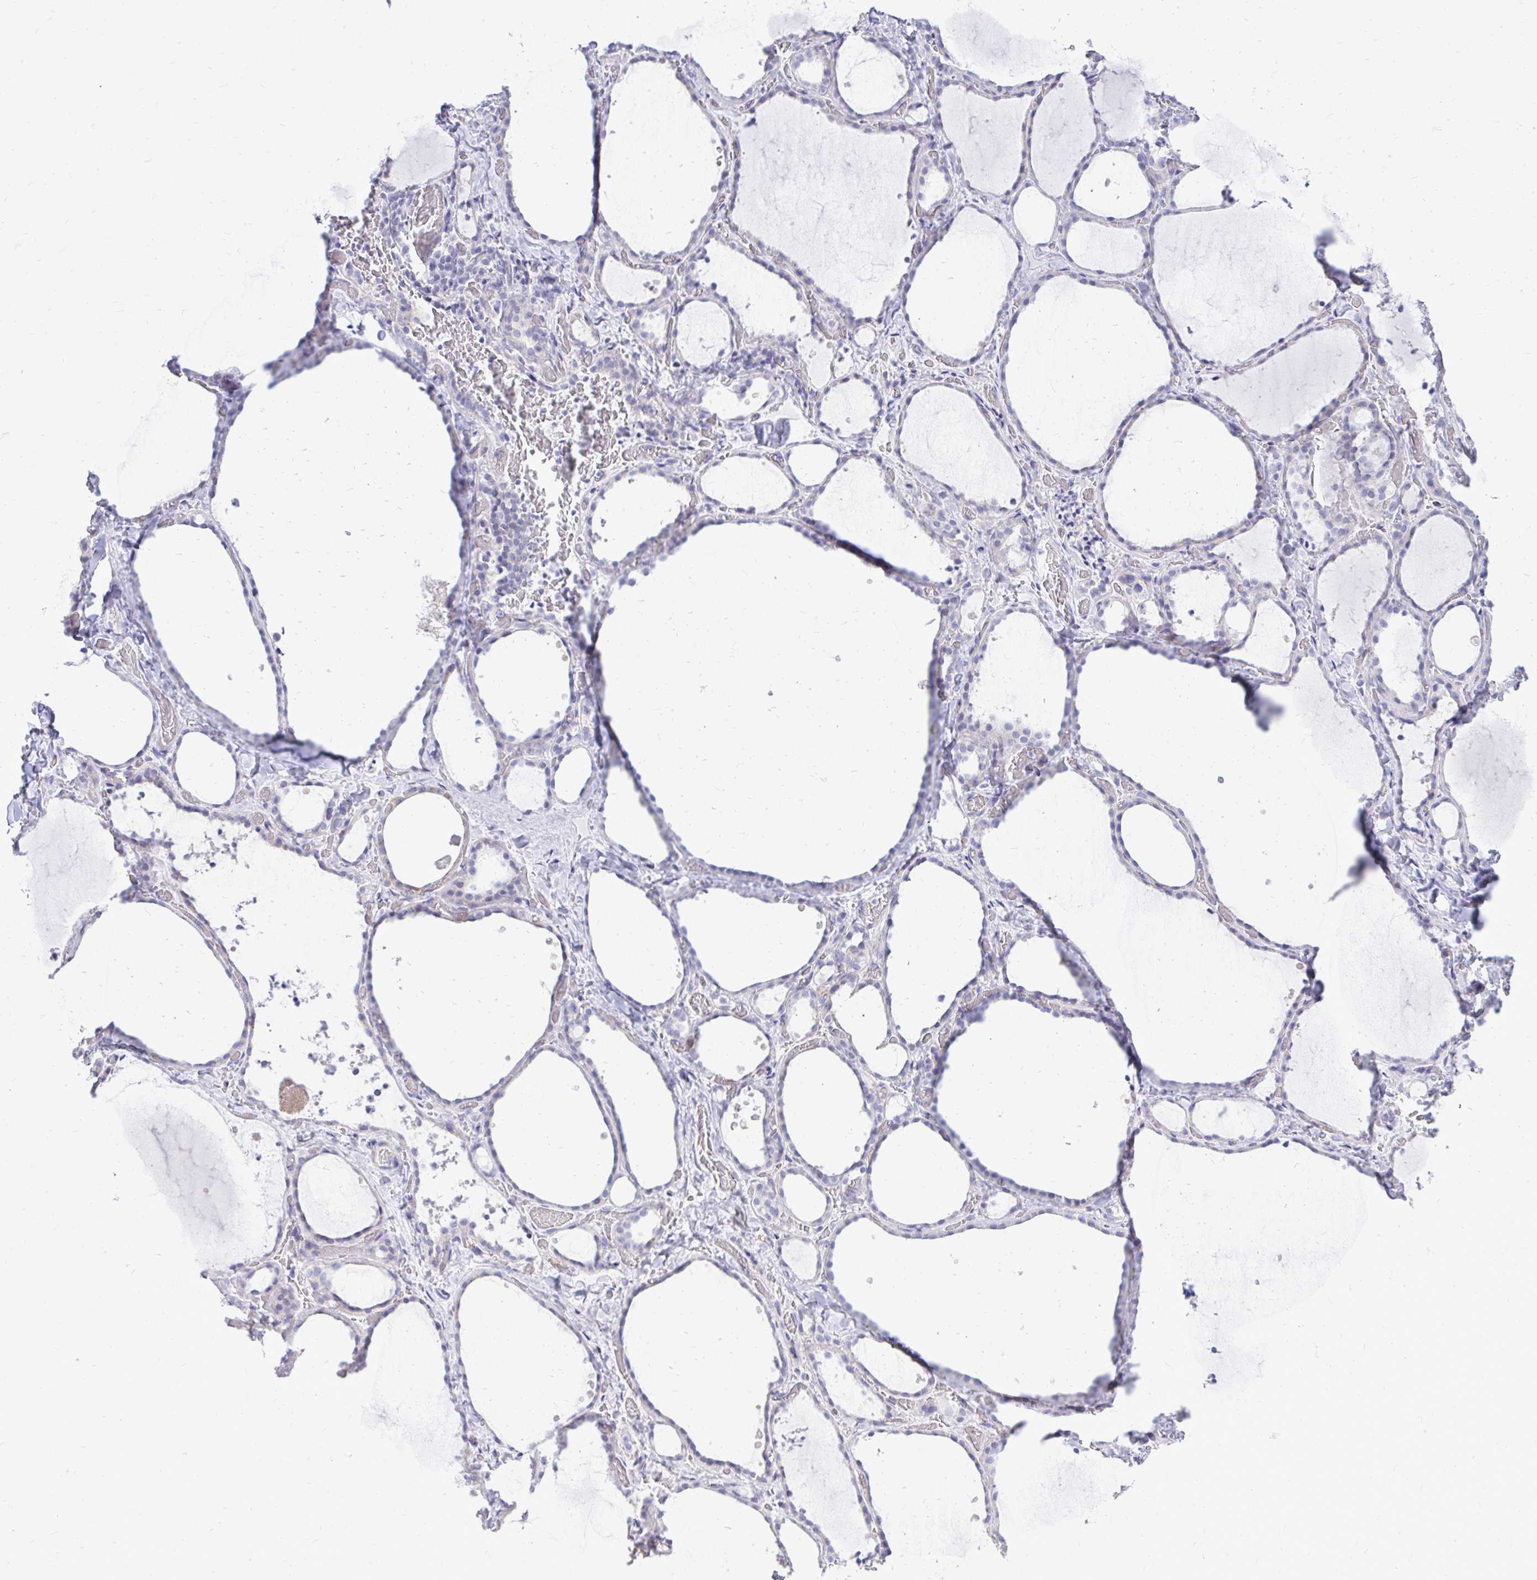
{"staining": {"intensity": "negative", "quantity": "none", "location": "none"}, "tissue": "thyroid gland", "cell_type": "Glandular cells", "image_type": "normal", "snomed": [{"axis": "morphology", "description": "Normal tissue, NOS"}, {"axis": "topography", "description": "Thyroid gland"}], "caption": "An immunohistochemistry photomicrograph of normal thyroid gland is shown. There is no staining in glandular cells of thyroid gland.", "gene": "OR8D1", "patient": {"sex": "female", "age": 36}}